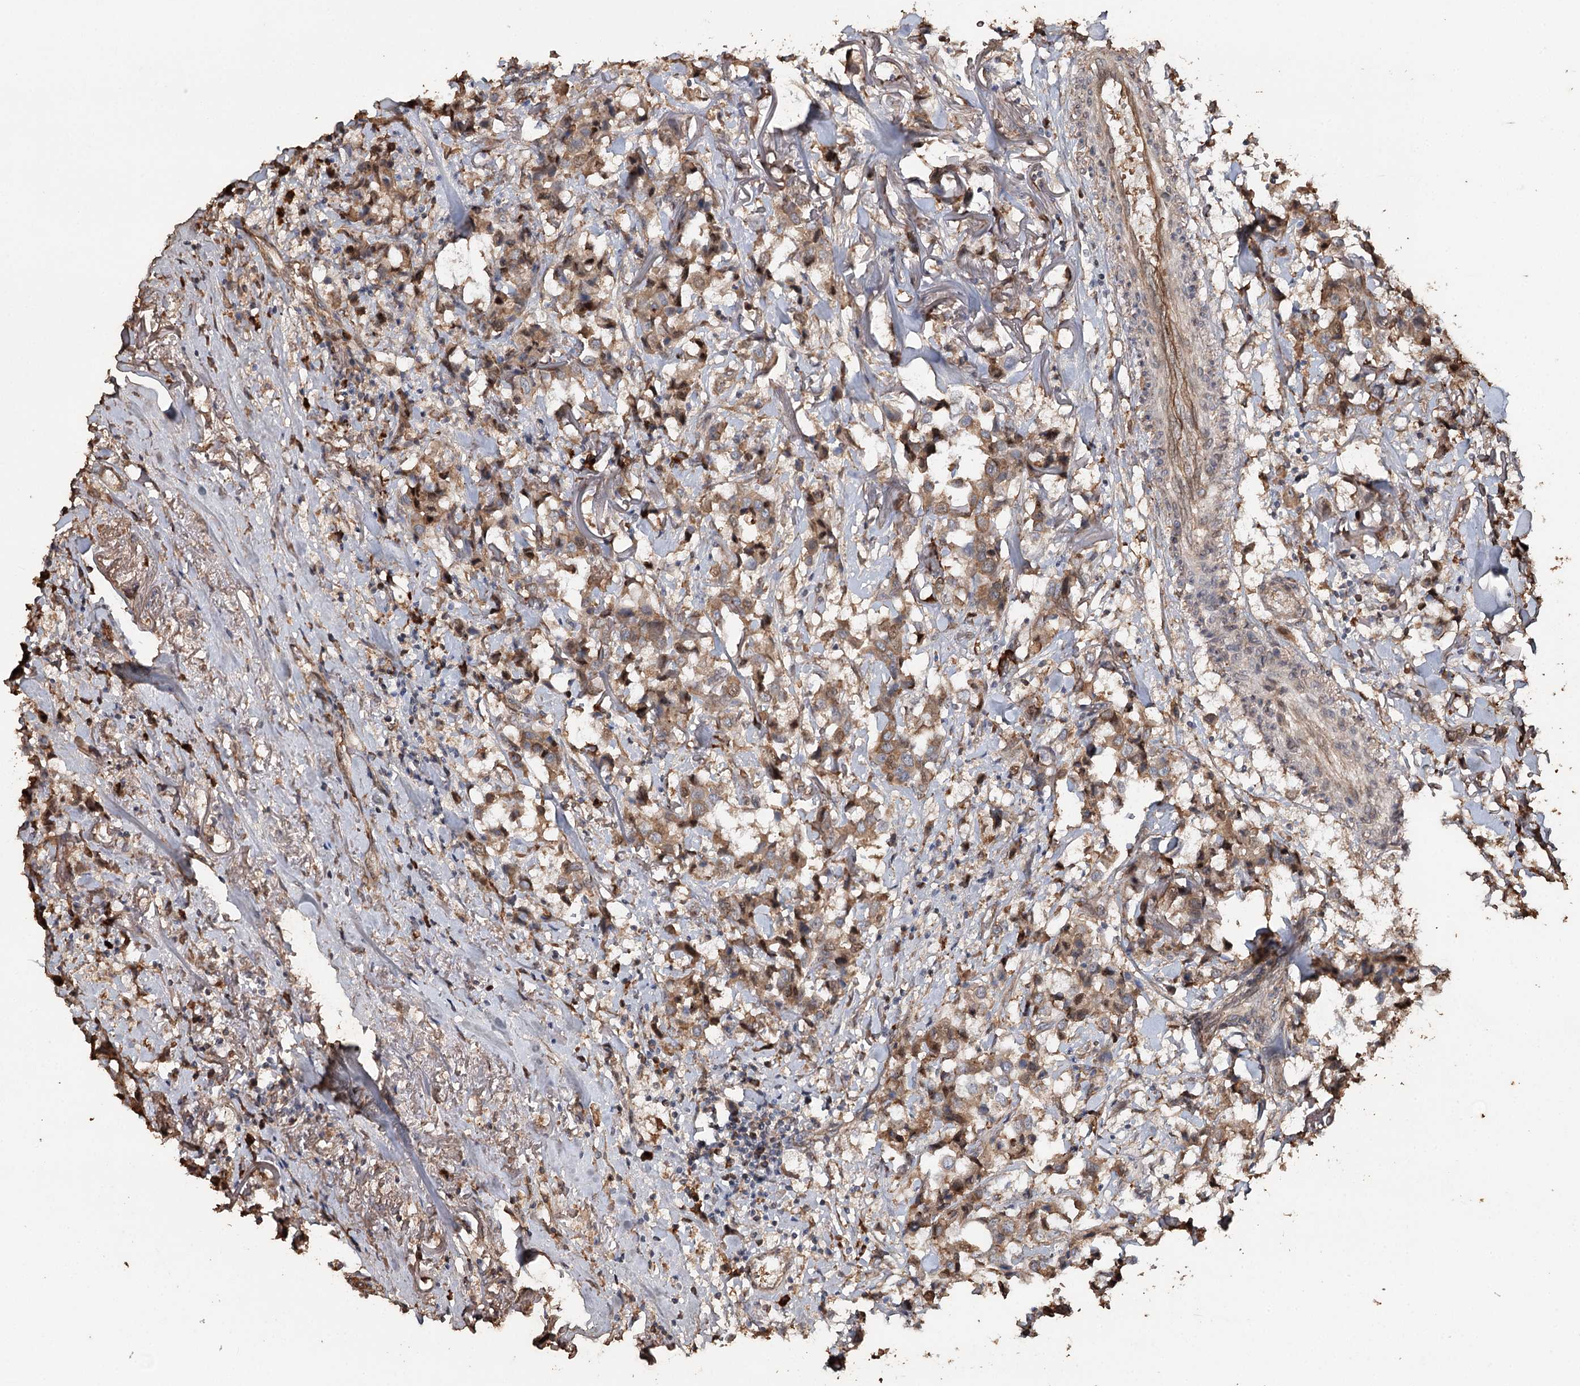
{"staining": {"intensity": "moderate", "quantity": ">75%", "location": "cytoplasmic/membranous"}, "tissue": "breast cancer", "cell_type": "Tumor cells", "image_type": "cancer", "snomed": [{"axis": "morphology", "description": "Duct carcinoma"}, {"axis": "topography", "description": "Breast"}], "caption": "IHC (DAB (3,3'-diaminobenzidine)) staining of human breast cancer shows moderate cytoplasmic/membranous protein expression in approximately >75% of tumor cells.", "gene": "SYVN1", "patient": {"sex": "female", "age": 80}}